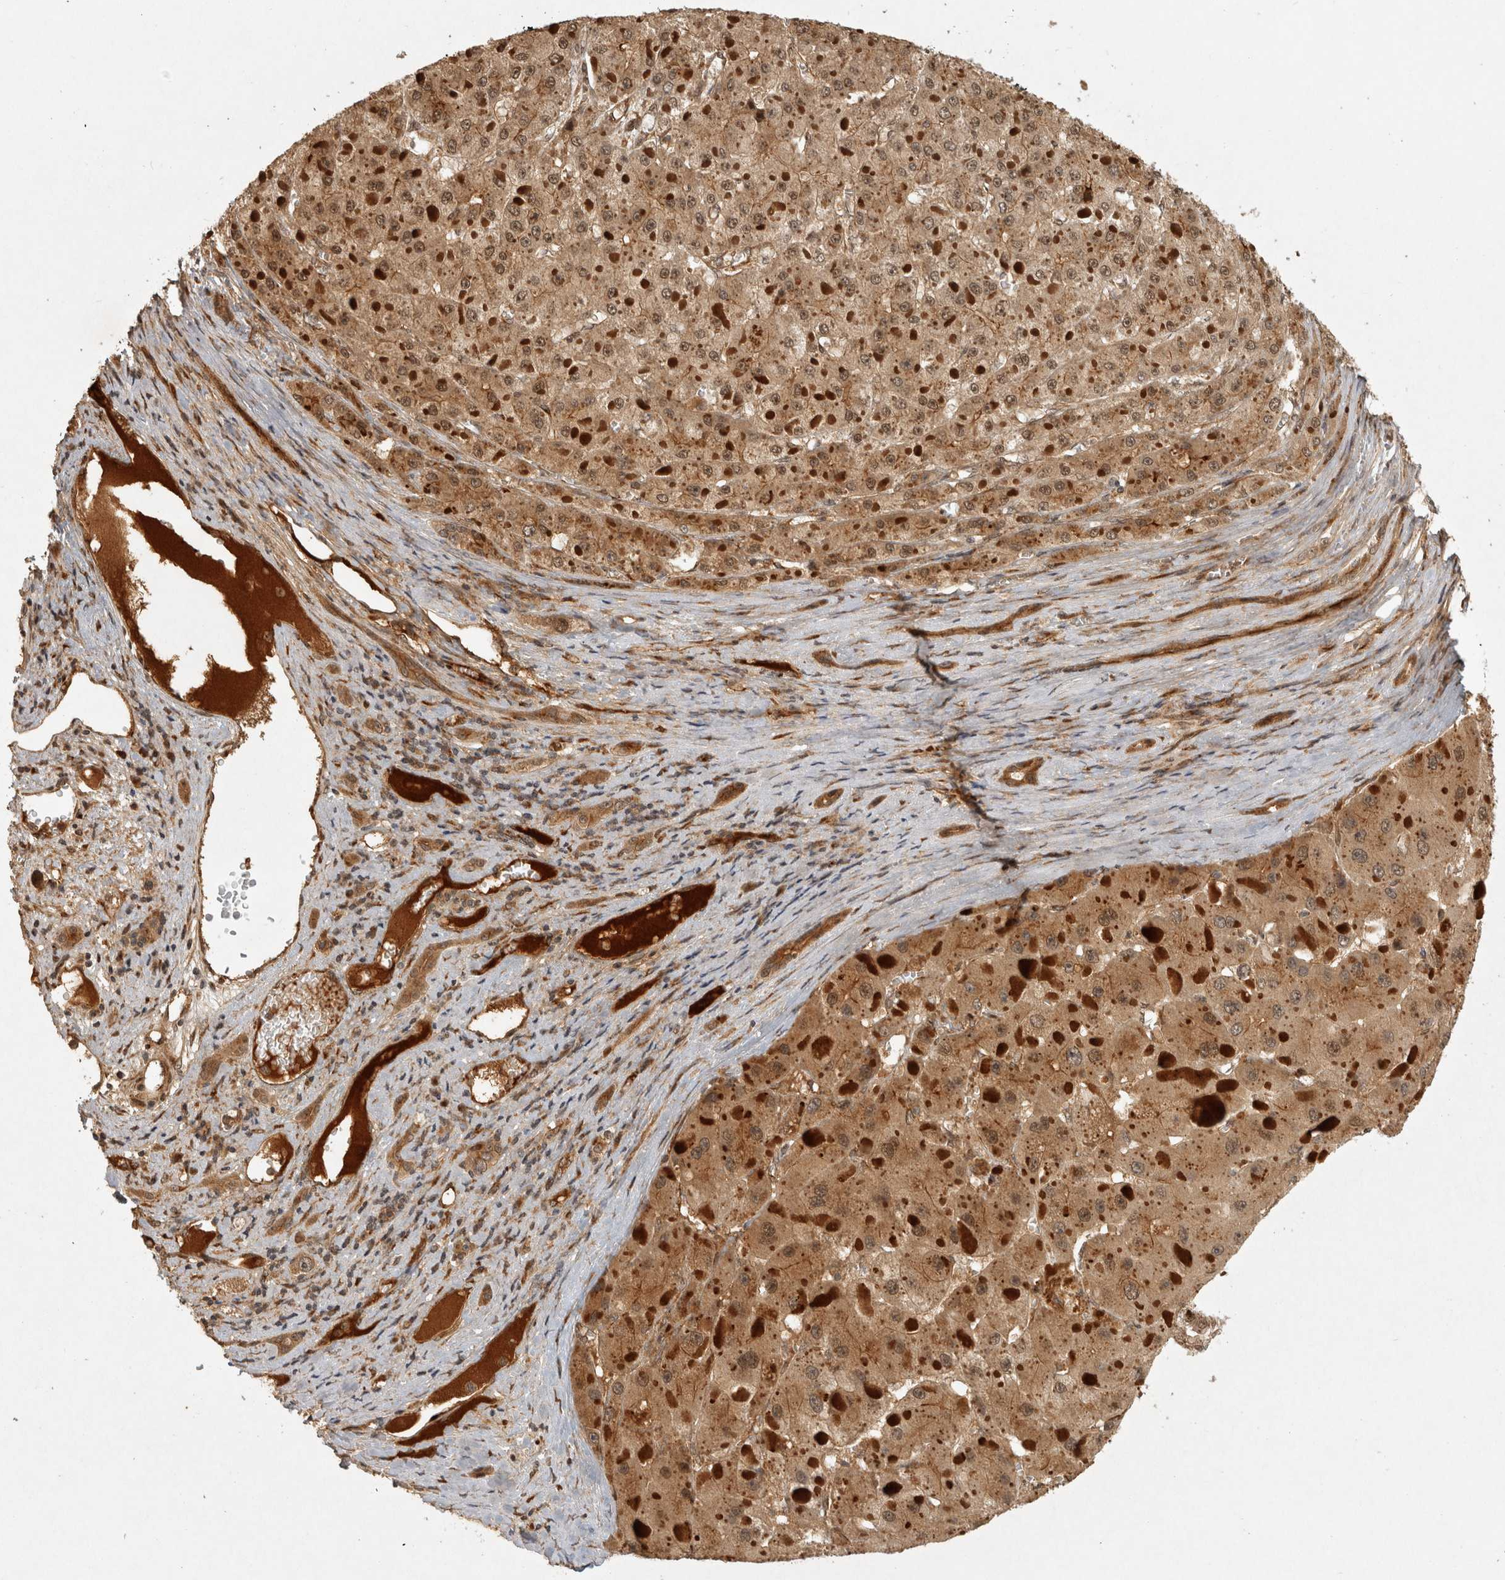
{"staining": {"intensity": "moderate", "quantity": ">75%", "location": "cytoplasmic/membranous"}, "tissue": "liver cancer", "cell_type": "Tumor cells", "image_type": "cancer", "snomed": [{"axis": "morphology", "description": "Carcinoma, Hepatocellular, NOS"}, {"axis": "topography", "description": "Liver"}], "caption": "DAB (3,3'-diaminobenzidine) immunohistochemical staining of human liver hepatocellular carcinoma displays moderate cytoplasmic/membranous protein staining in approximately >75% of tumor cells. (DAB (3,3'-diaminobenzidine) IHC, brown staining for protein, blue staining for nuclei).", "gene": "CAMSAP2", "patient": {"sex": "female", "age": 73}}